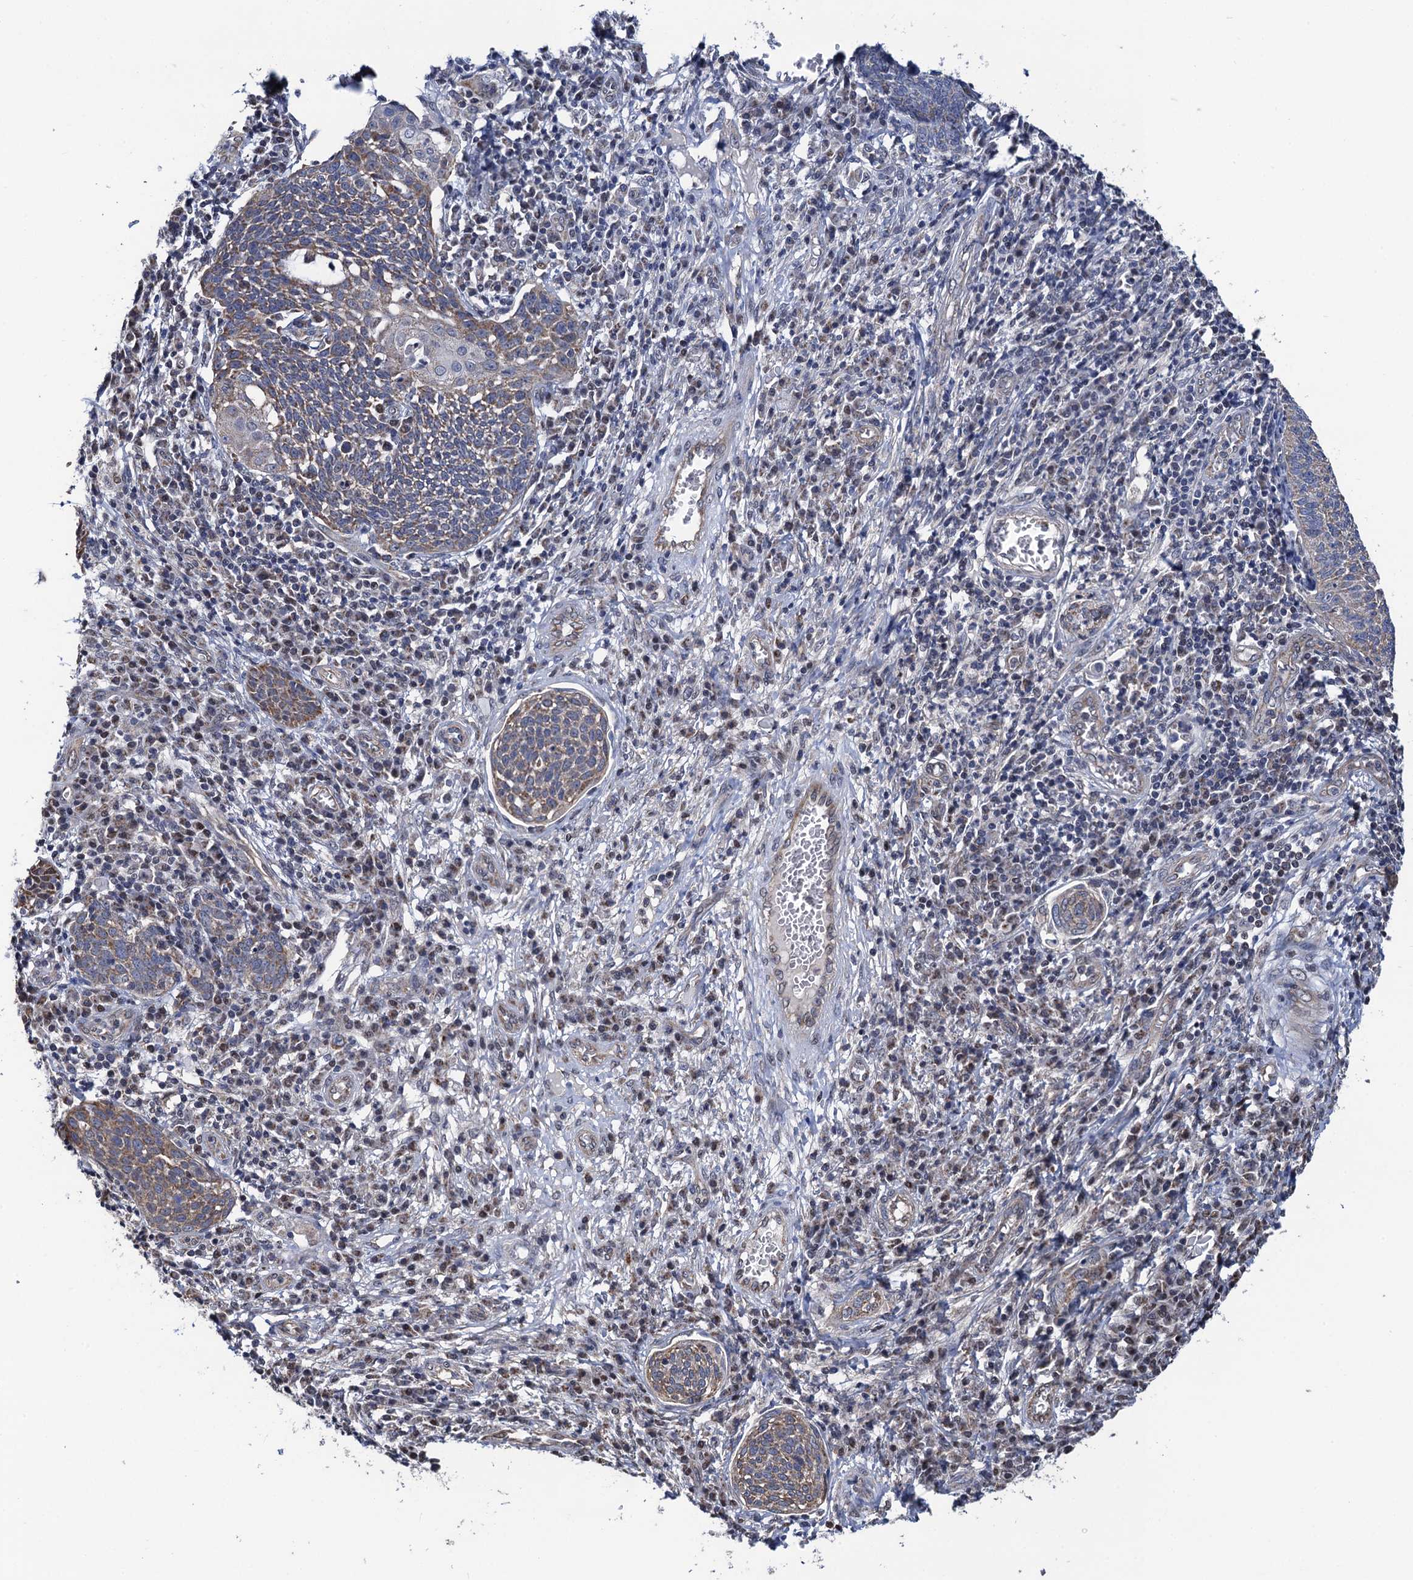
{"staining": {"intensity": "weak", "quantity": "25%-75%", "location": "cytoplasmic/membranous"}, "tissue": "cervical cancer", "cell_type": "Tumor cells", "image_type": "cancer", "snomed": [{"axis": "morphology", "description": "Squamous cell carcinoma, NOS"}, {"axis": "topography", "description": "Cervix"}], "caption": "IHC micrograph of human cervical cancer (squamous cell carcinoma) stained for a protein (brown), which demonstrates low levels of weak cytoplasmic/membranous positivity in approximately 25%-75% of tumor cells.", "gene": "PTCD3", "patient": {"sex": "female", "age": 34}}